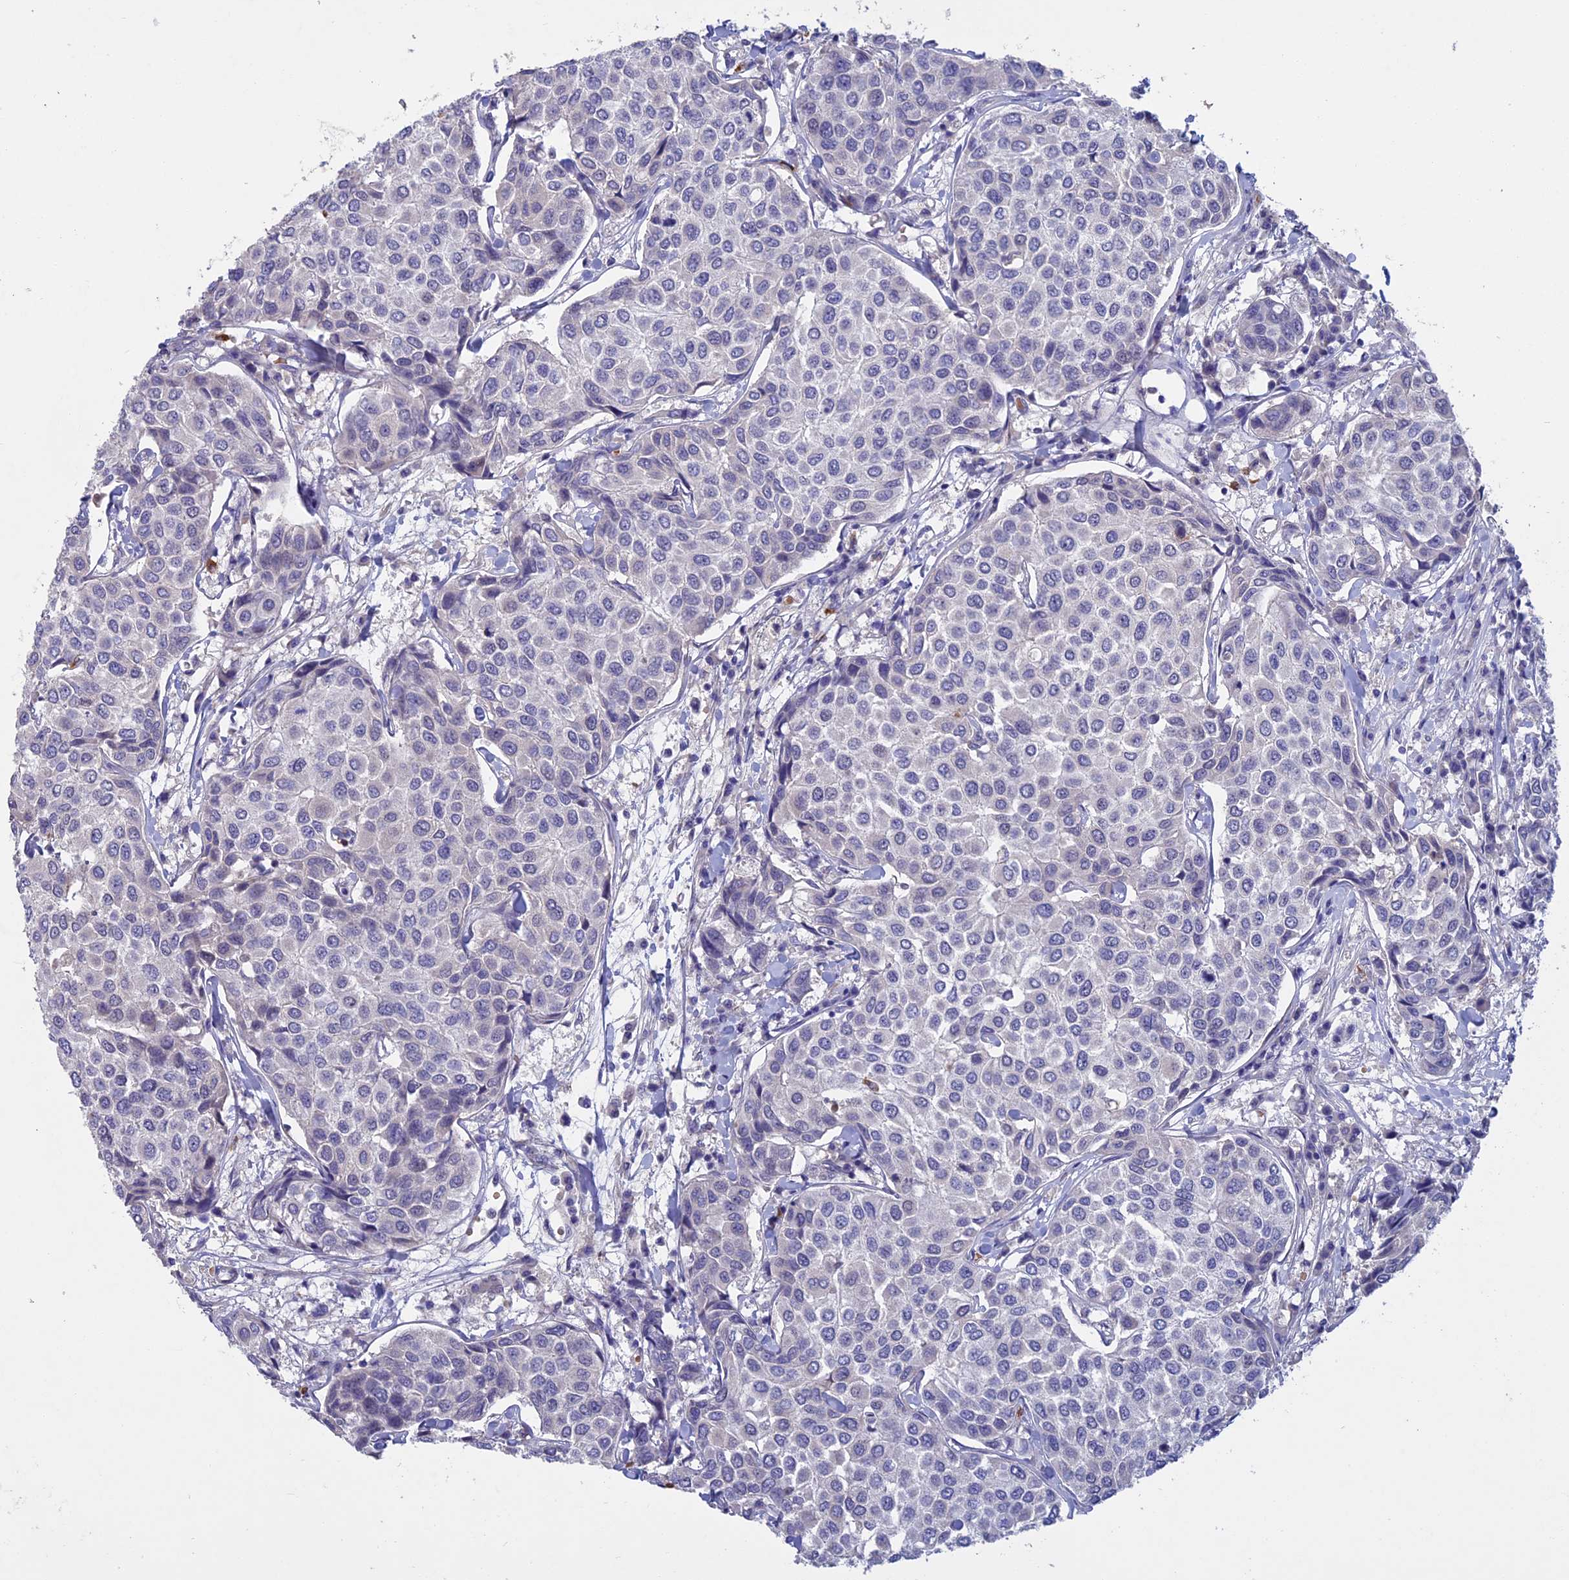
{"staining": {"intensity": "negative", "quantity": "none", "location": "none"}, "tissue": "breast cancer", "cell_type": "Tumor cells", "image_type": "cancer", "snomed": [{"axis": "morphology", "description": "Duct carcinoma"}, {"axis": "topography", "description": "Breast"}], "caption": "There is no significant positivity in tumor cells of breast cancer.", "gene": "SLC2A6", "patient": {"sex": "female", "age": 55}}